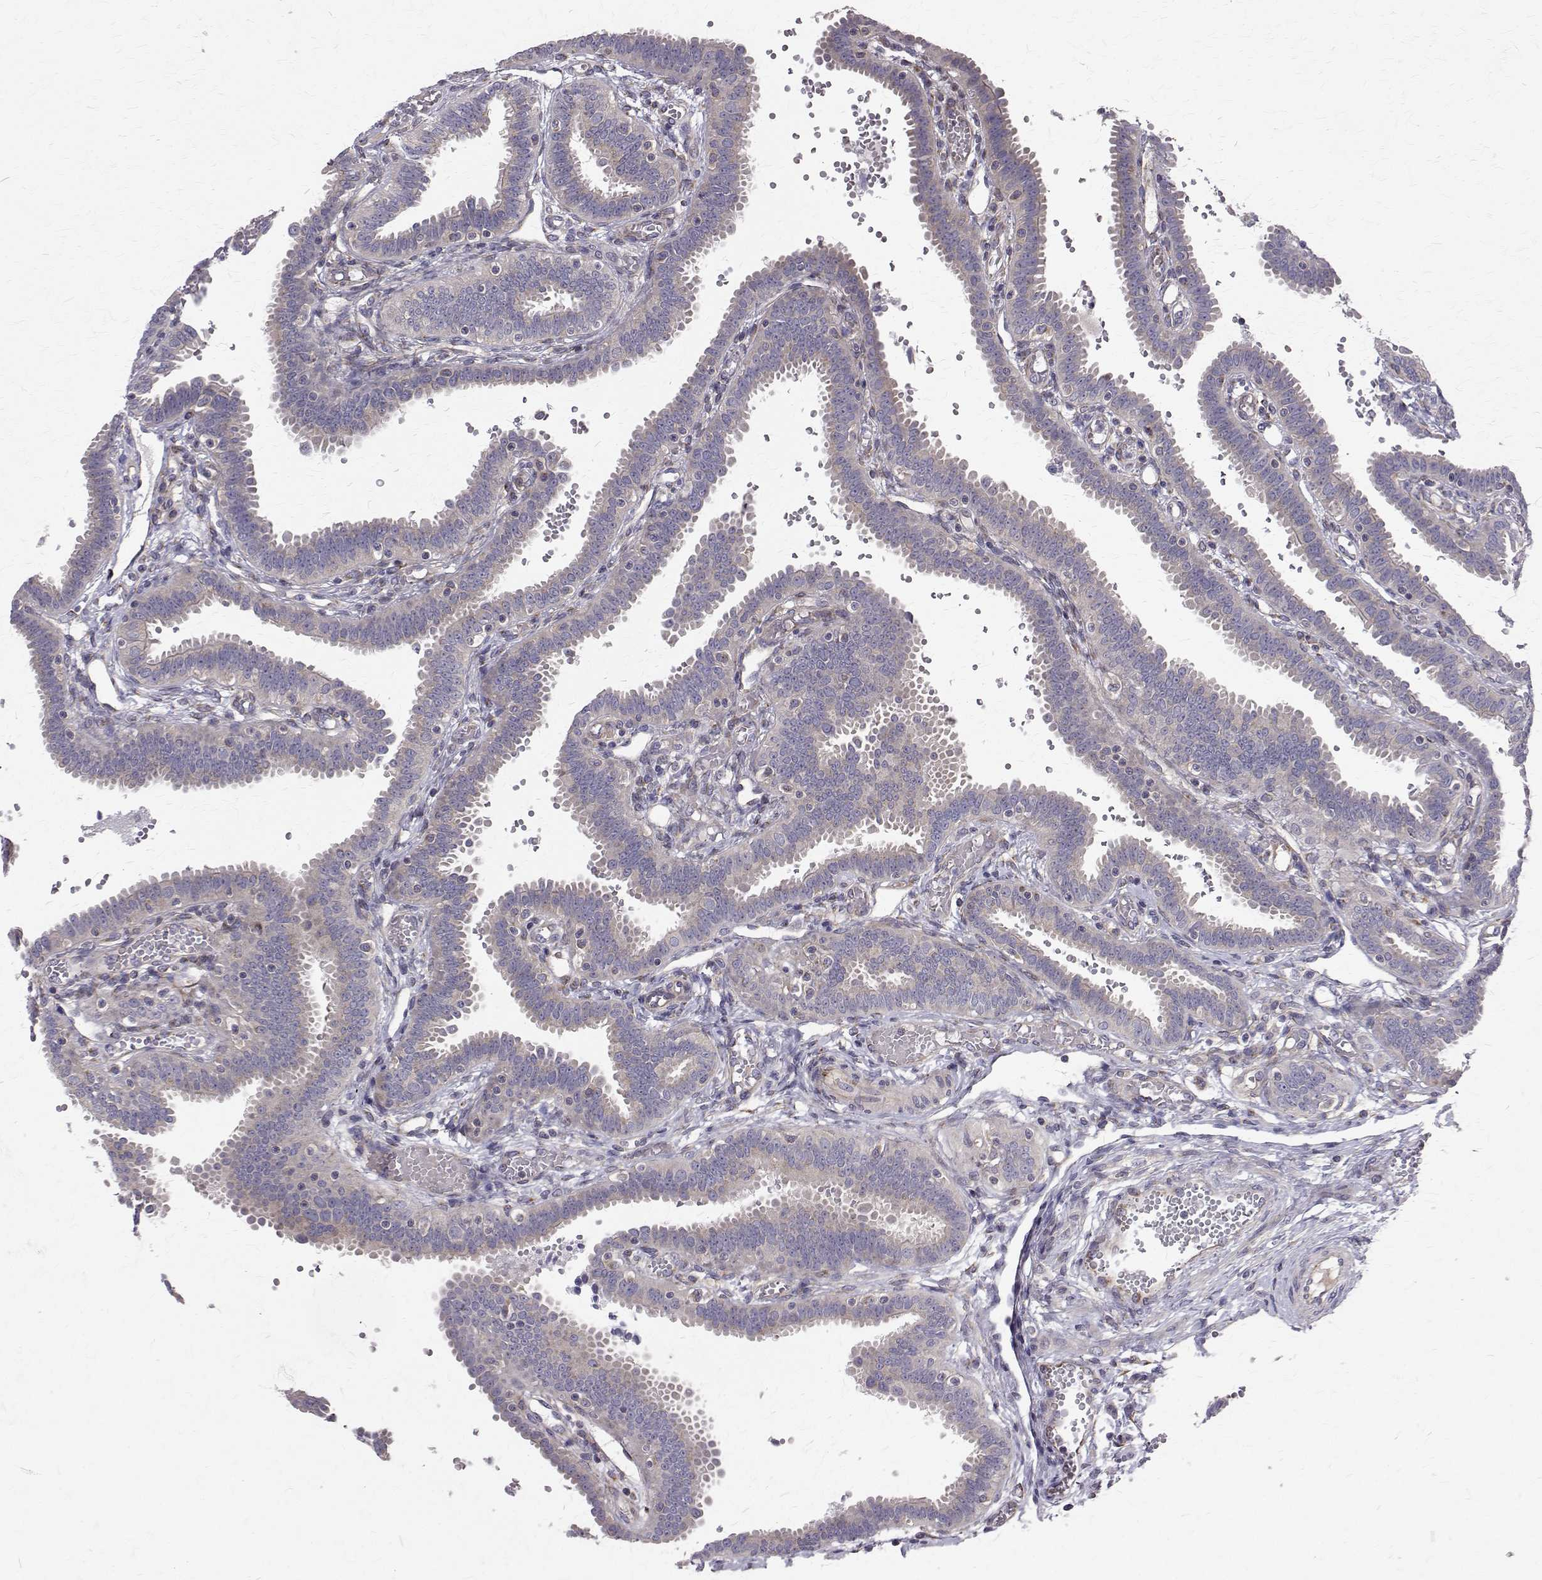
{"staining": {"intensity": "moderate", "quantity": "25%-75%", "location": "cytoplasmic/membranous"}, "tissue": "fallopian tube", "cell_type": "Glandular cells", "image_type": "normal", "snomed": [{"axis": "morphology", "description": "Normal tissue, NOS"}, {"axis": "topography", "description": "Fallopian tube"}], "caption": "Immunohistochemistry image of normal fallopian tube stained for a protein (brown), which displays medium levels of moderate cytoplasmic/membranous staining in about 25%-75% of glandular cells.", "gene": "ARFGAP1", "patient": {"sex": "female", "age": 37}}